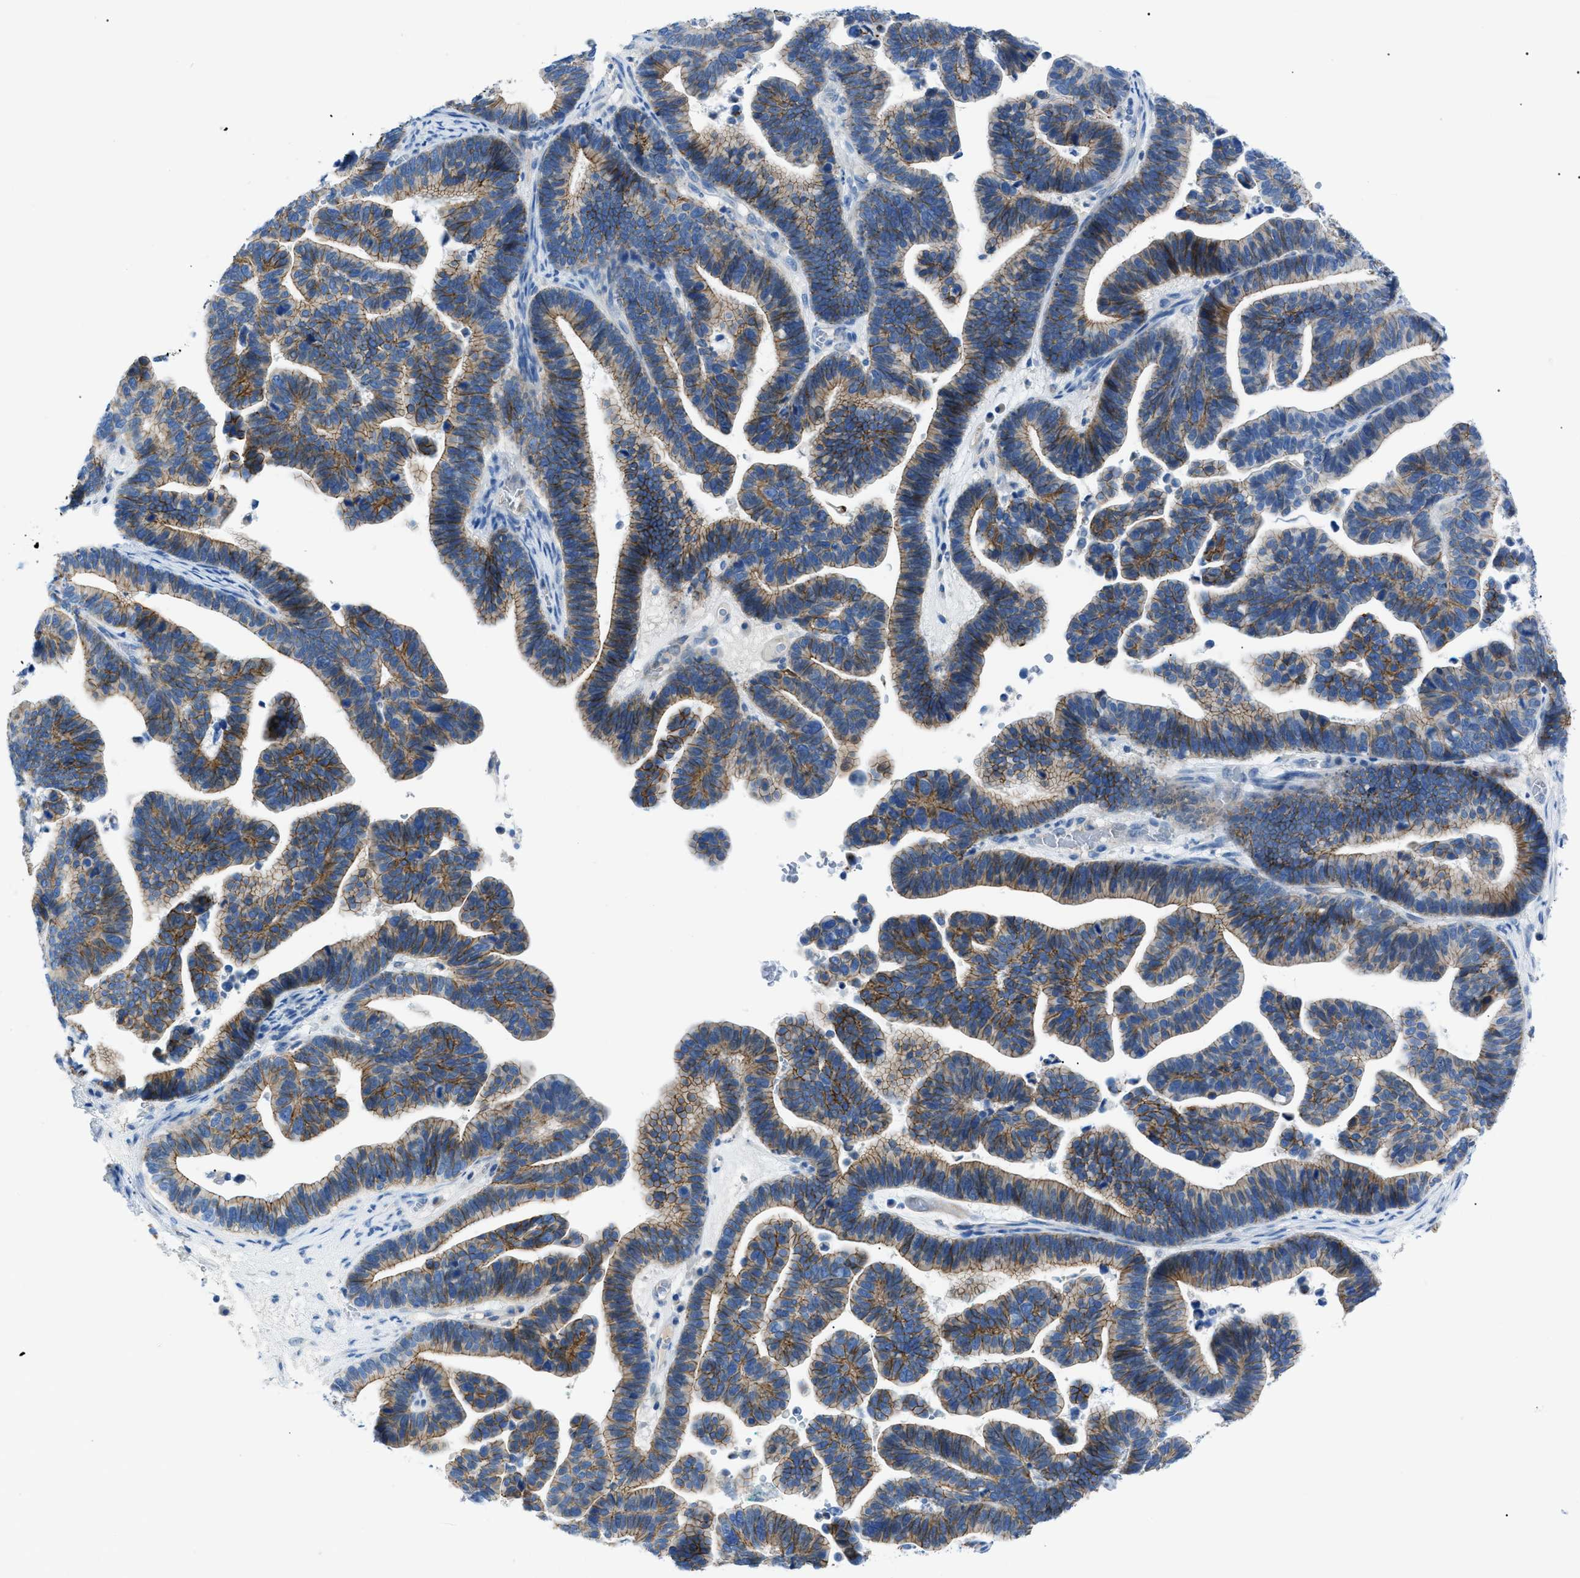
{"staining": {"intensity": "moderate", "quantity": ">75%", "location": "cytoplasmic/membranous"}, "tissue": "ovarian cancer", "cell_type": "Tumor cells", "image_type": "cancer", "snomed": [{"axis": "morphology", "description": "Cystadenocarcinoma, serous, NOS"}, {"axis": "topography", "description": "Ovary"}], "caption": "A photomicrograph of human ovarian cancer stained for a protein reveals moderate cytoplasmic/membranous brown staining in tumor cells.", "gene": "ZDHHC24", "patient": {"sex": "female", "age": 56}}